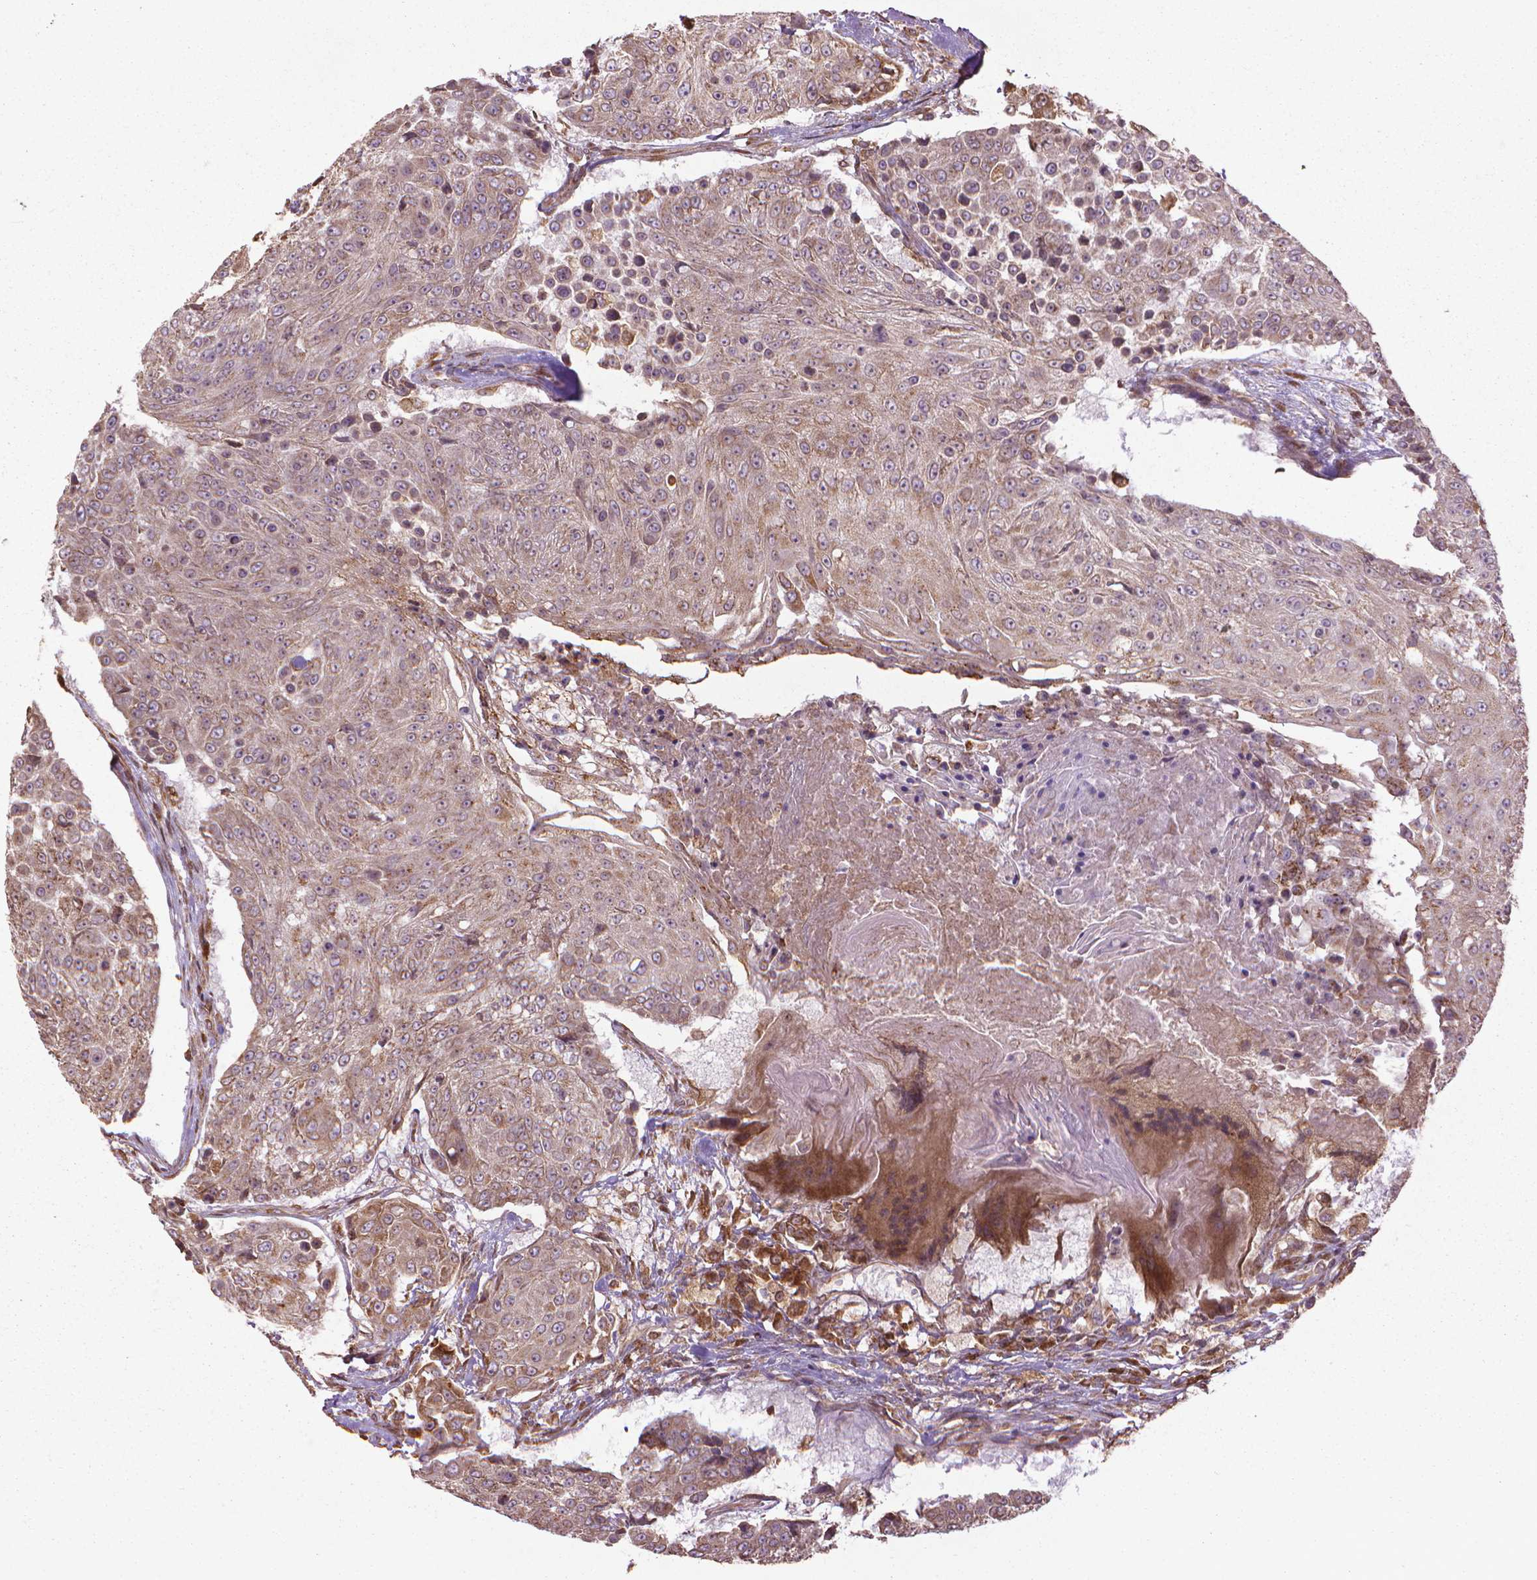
{"staining": {"intensity": "moderate", "quantity": ">75%", "location": "cytoplasmic/membranous"}, "tissue": "urothelial cancer", "cell_type": "Tumor cells", "image_type": "cancer", "snomed": [{"axis": "morphology", "description": "Urothelial carcinoma, High grade"}, {"axis": "topography", "description": "Urinary bladder"}], "caption": "Protein expression analysis of human high-grade urothelial carcinoma reveals moderate cytoplasmic/membranous positivity in approximately >75% of tumor cells.", "gene": "GAS1", "patient": {"sex": "female", "age": 63}}